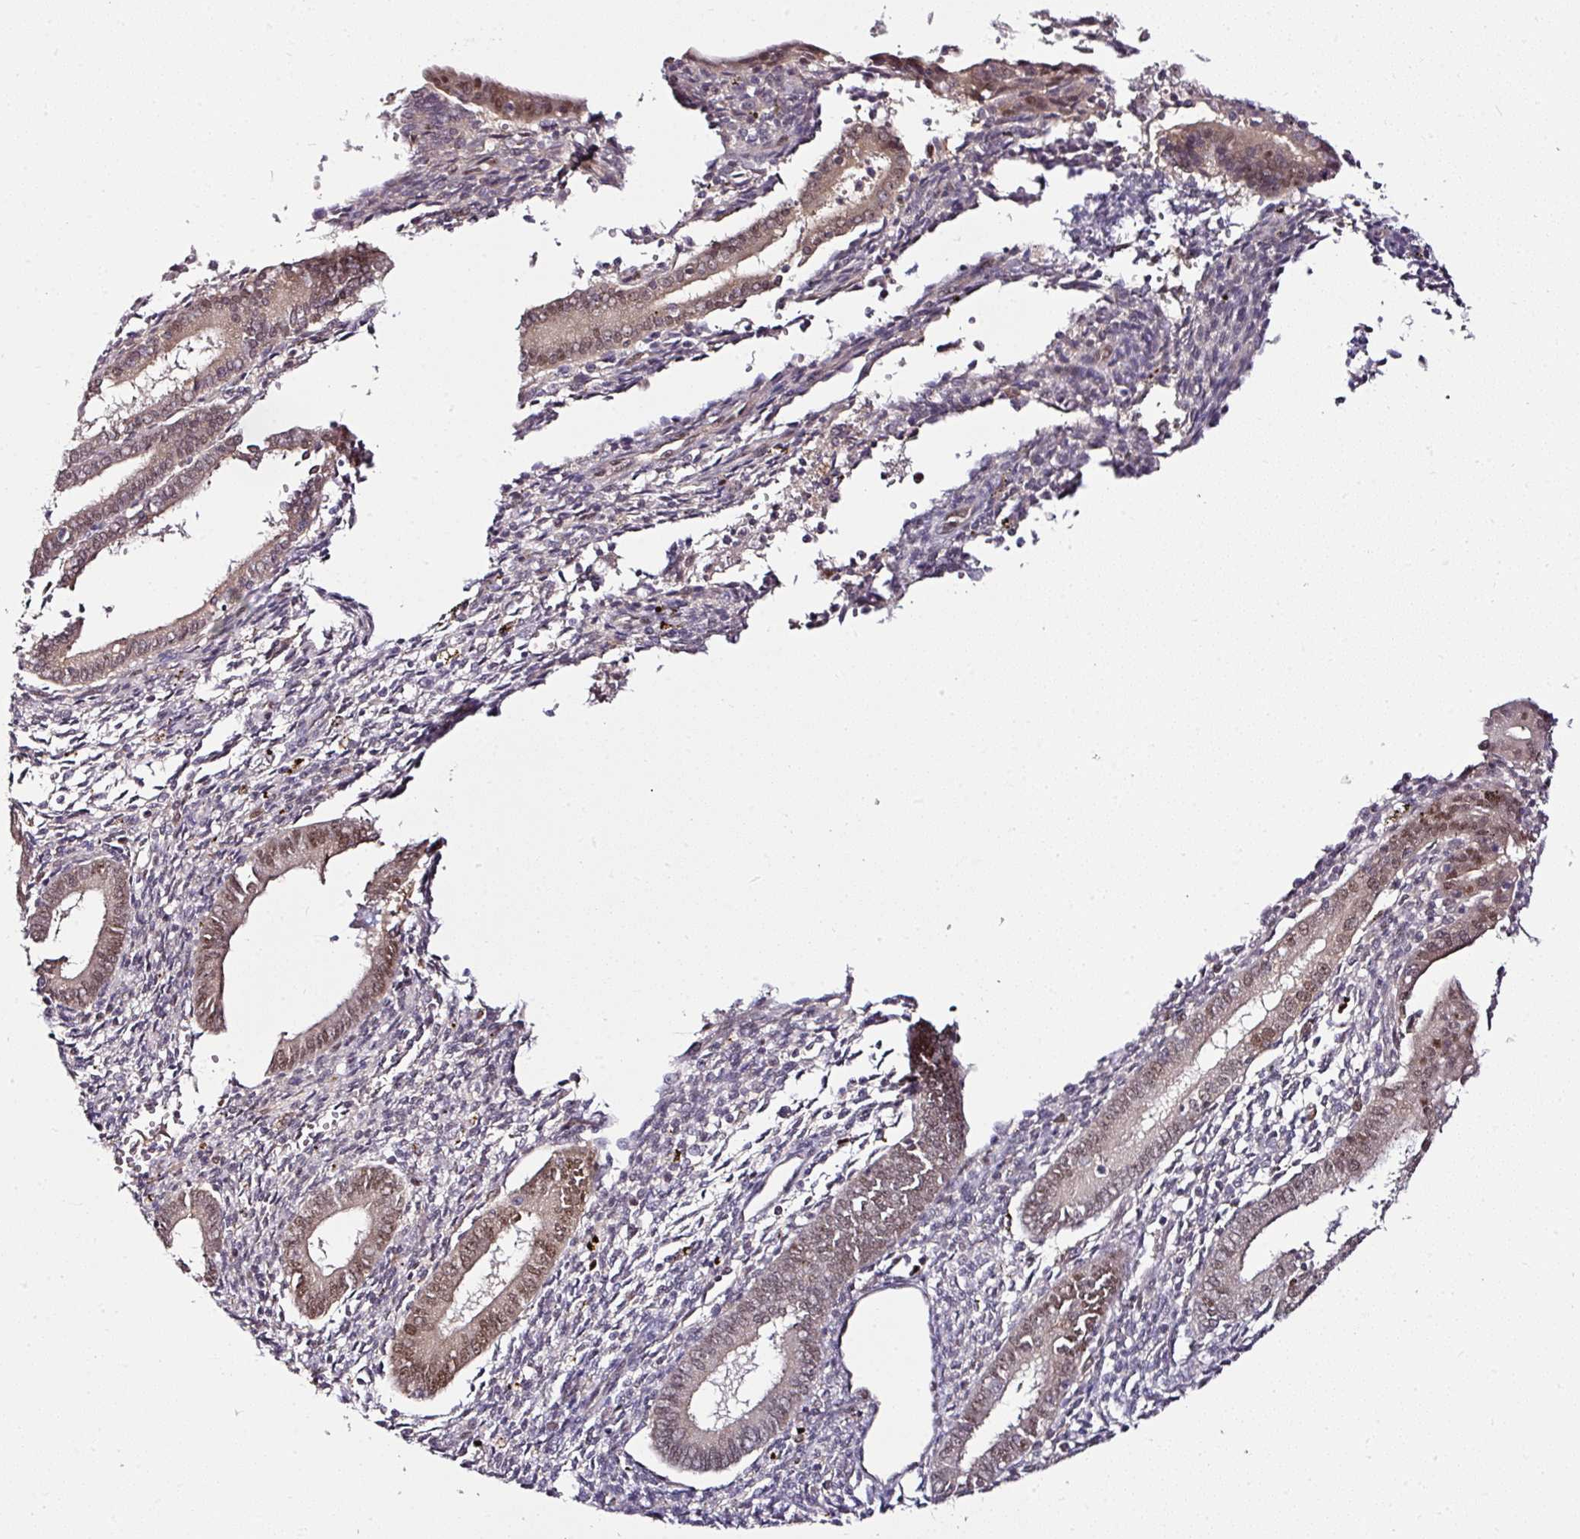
{"staining": {"intensity": "negative", "quantity": "none", "location": "none"}, "tissue": "endometrium", "cell_type": "Cells in endometrial stroma", "image_type": "normal", "snomed": [{"axis": "morphology", "description": "Normal tissue, NOS"}, {"axis": "topography", "description": "Endometrium"}], "caption": "Immunohistochemistry micrograph of benign human endometrium stained for a protein (brown), which demonstrates no expression in cells in endometrial stroma. (DAB (3,3'-diaminobenzidine) immunohistochemistry (IHC), high magnification).", "gene": "KLF16", "patient": {"sex": "female", "age": 41}}